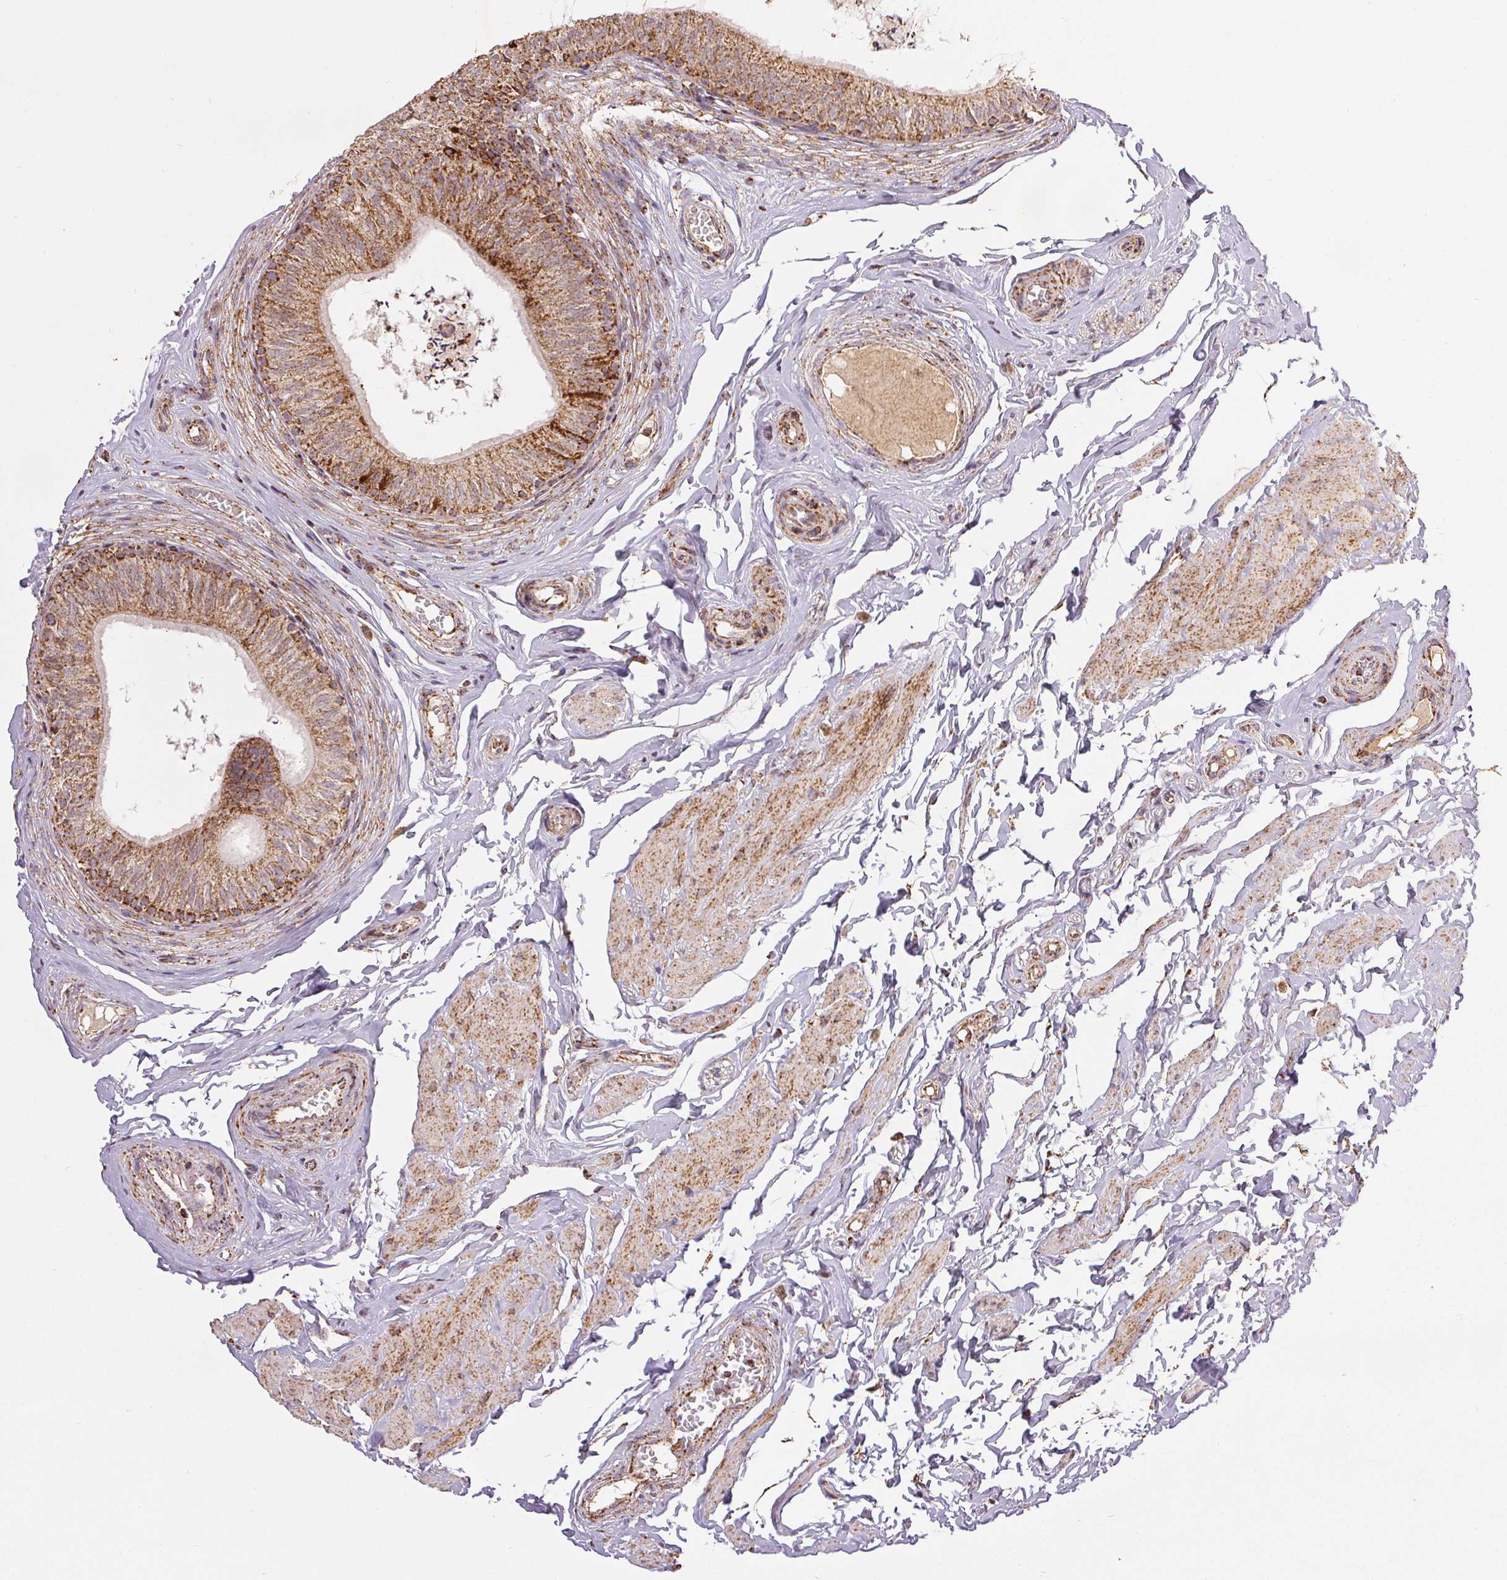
{"staining": {"intensity": "moderate", "quantity": ">75%", "location": "cytoplasmic/membranous"}, "tissue": "epididymis", "cell_type": "Glandular cells", "image_type": "normal", "snomed": [{"axis": "morphology", "description": "Normal tissue, NOS"}, {"axis": "topography", "description": "Epididymis, spermatic cord, NOS"}, {"axis": "topography", "description": "Epididymis"}, {"axis": "topography", "description": "Peripheral nerve tissue"}], "caption": "Protein expression analysis of unremarkable human epididymis reveals moderate cytoplasmic/membranous positivity in approximately >75% of glandular cells. (Brightfield microscopy of DAB IHC at high magnification).", "gene": "SDHB", "patient": {"sex": "male", "age": 29}}